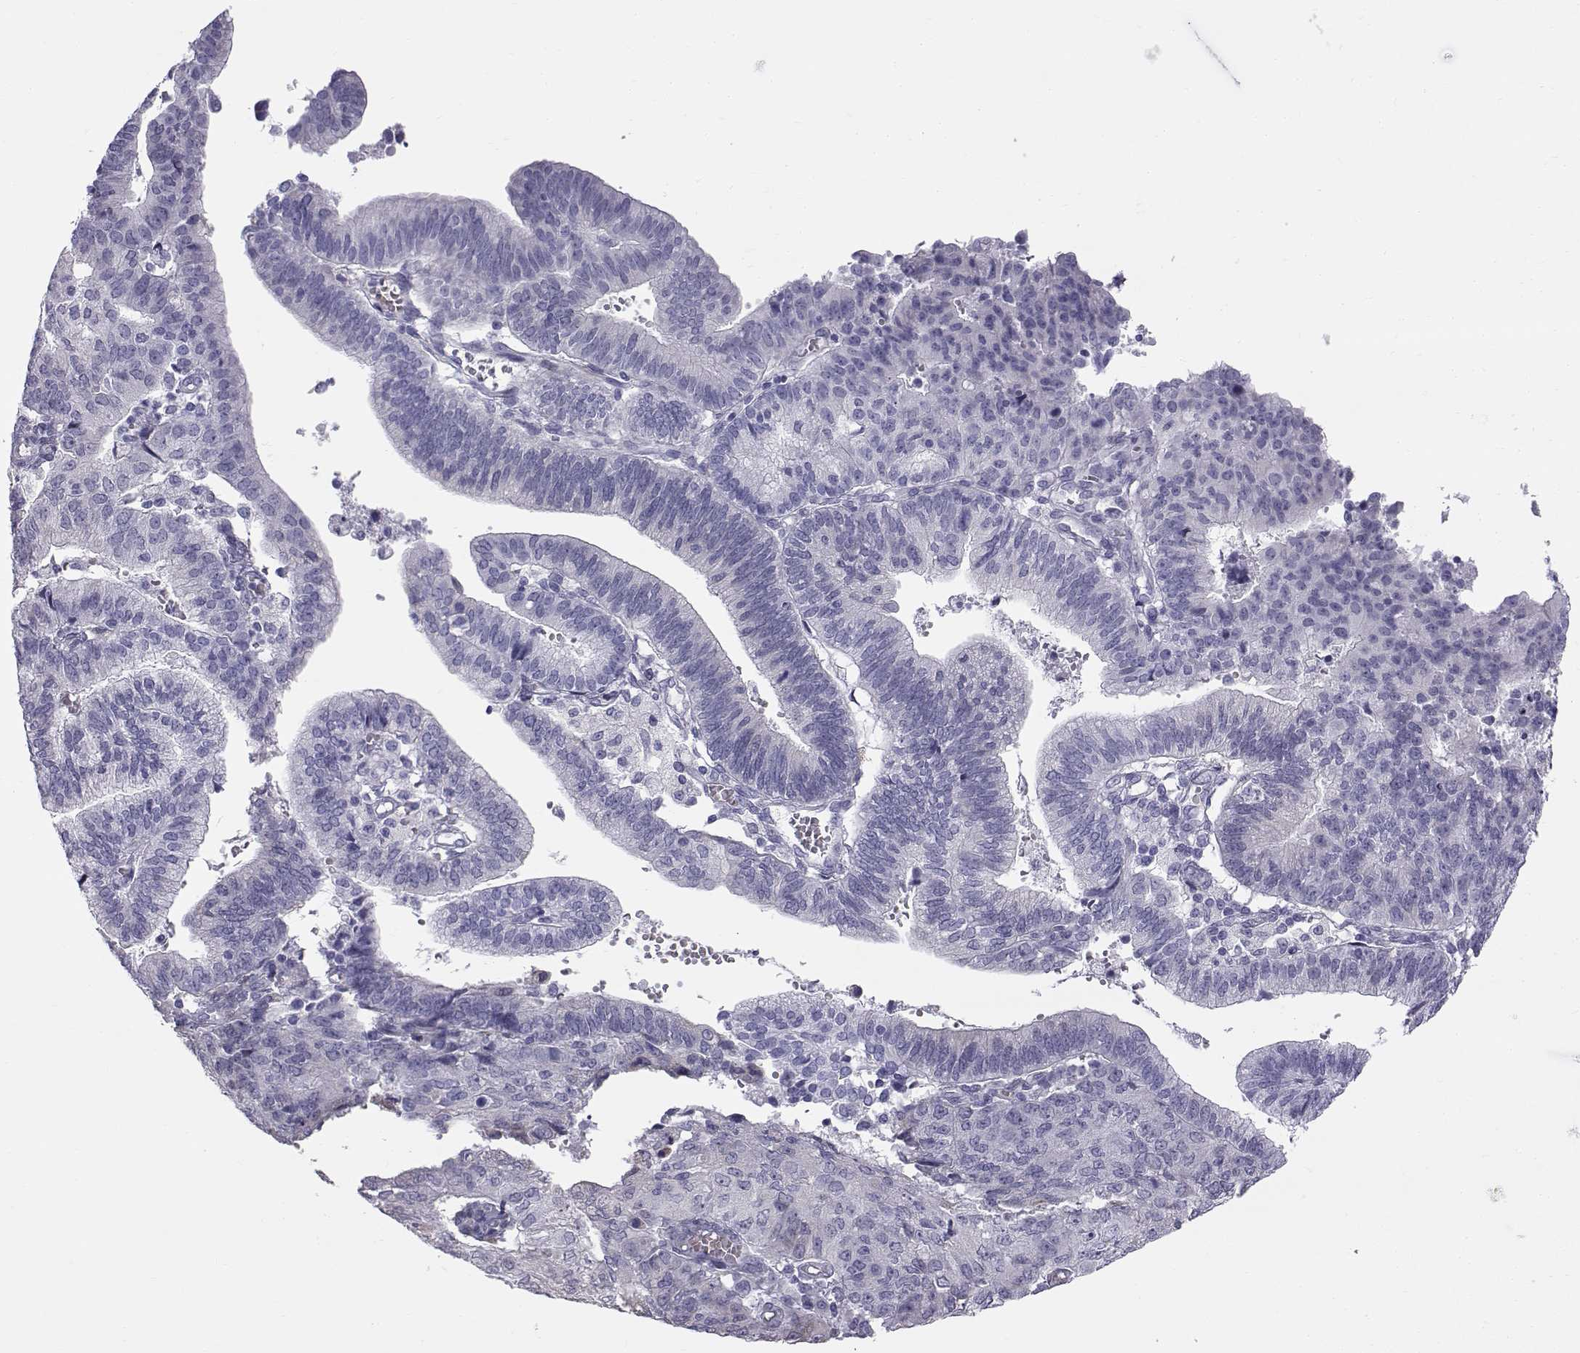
{"staining": {"intensity": "negative", "quantity": "none", "location": "none"}, "tissue": "endometrial cancer", "cell_type": "Tumor cells", "image_type": "cancer", "snomed": [{"axis": "morphology", "description": "Adenocarcinoma, NOS"}, {"axis": "topography", "description": "Endometrium"}], "caption": "This photomicrograph is of endometrial cancer (adenocarcinoma) stained with immunohistochemistry to label a protein in brown with the nuclei are counter-stained blue. There is no staining in tumor cells. (DAB immunohistochemistry (IHC) with hematoxylin counter stain).", "gene": "RNASE12", "patient": {"sex": "female", "age": 82}}